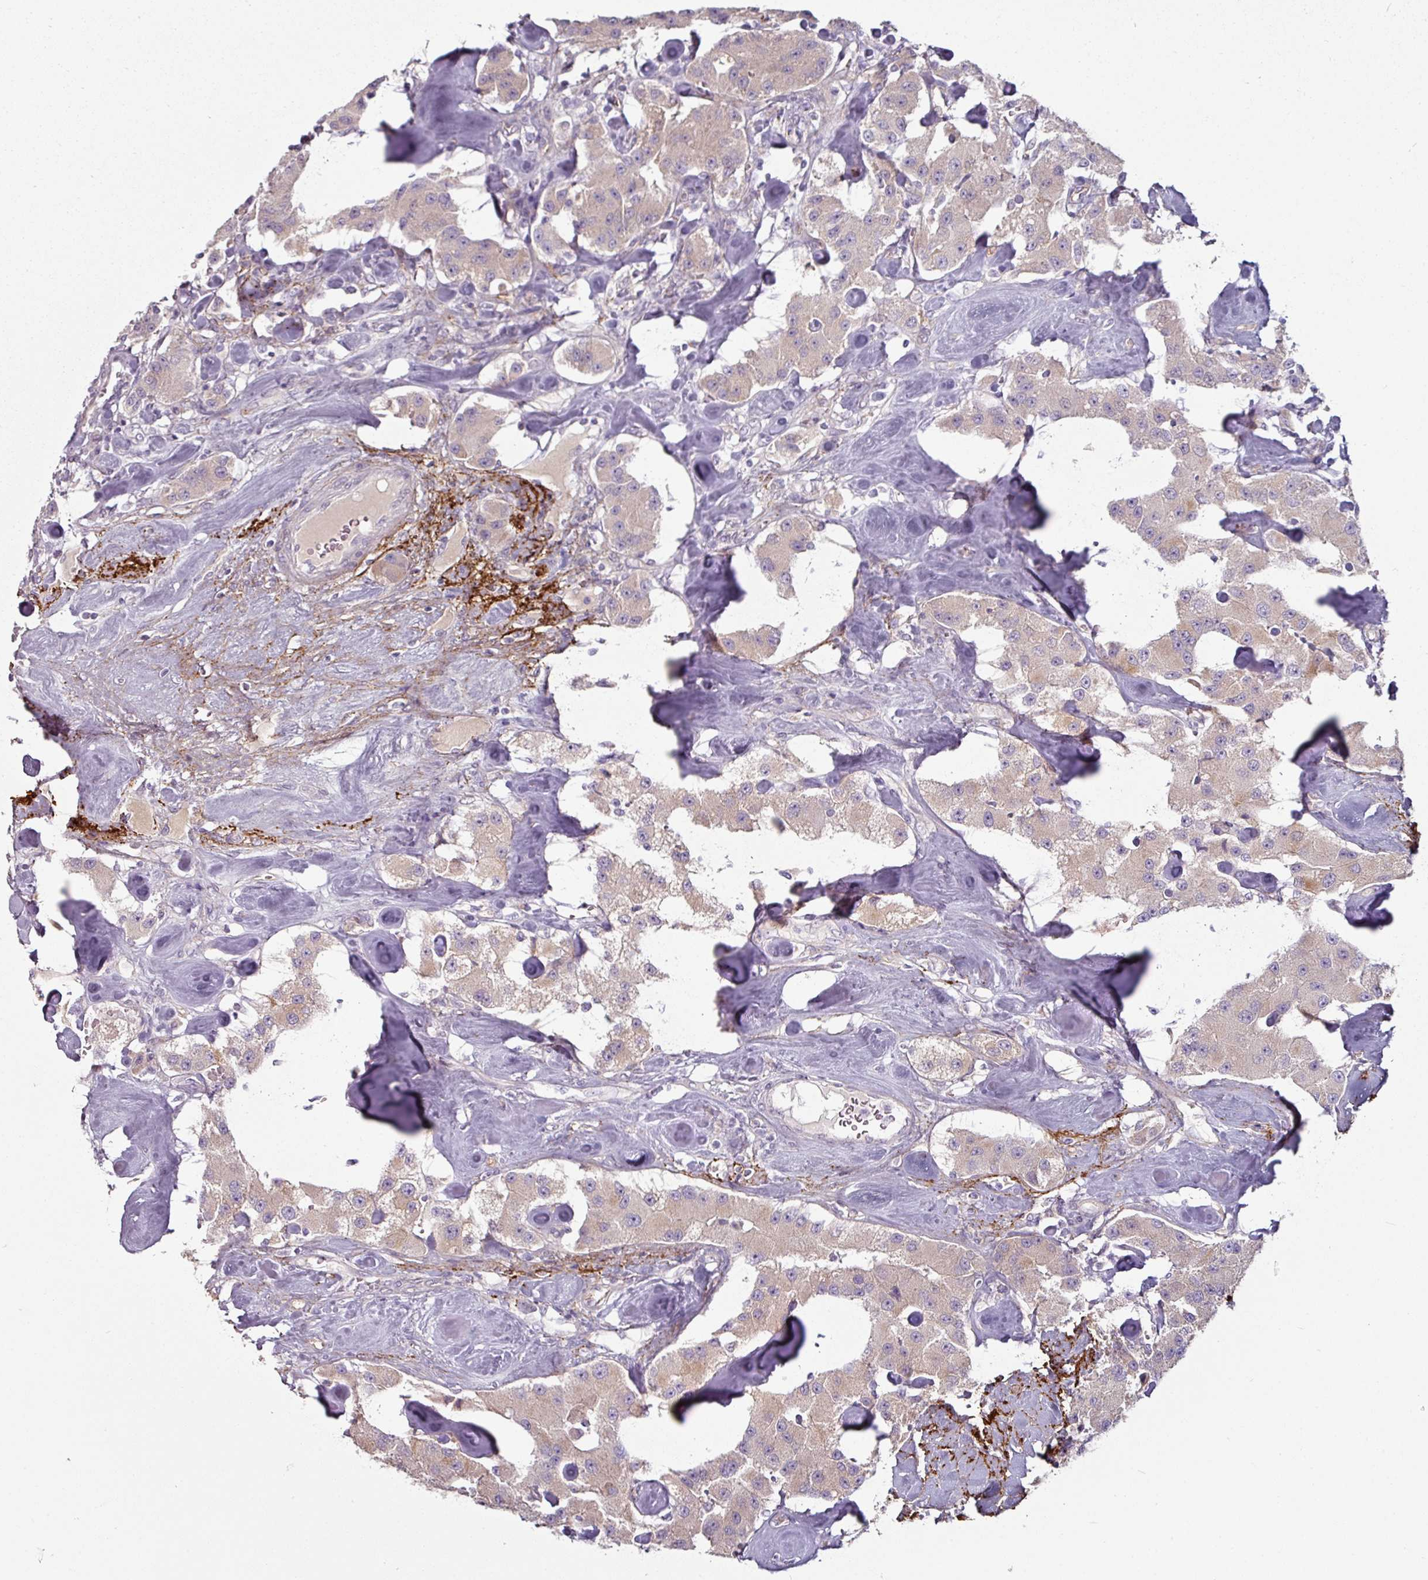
{"staining": {"intensity": "moderate", "quantity": "25%-75%", "location": "cytoplasmic/membranous"}, "tissue": "carcinoid", "cell_type": "Tumor cells", "image_type": "cancer", "snomed": [{"axis": "morphology", "description": "Carcinoid, malignant, NOS"}, {"axis": "topography", "description": "Pancreas"}], "caption": "Moderate cytoplasmic/membranous expression is appreciated in approximately 25%-75% of tumor cells in carcinoid.", "gene": "MTMR14", "patient": {"sex": "male", "age": 41}}